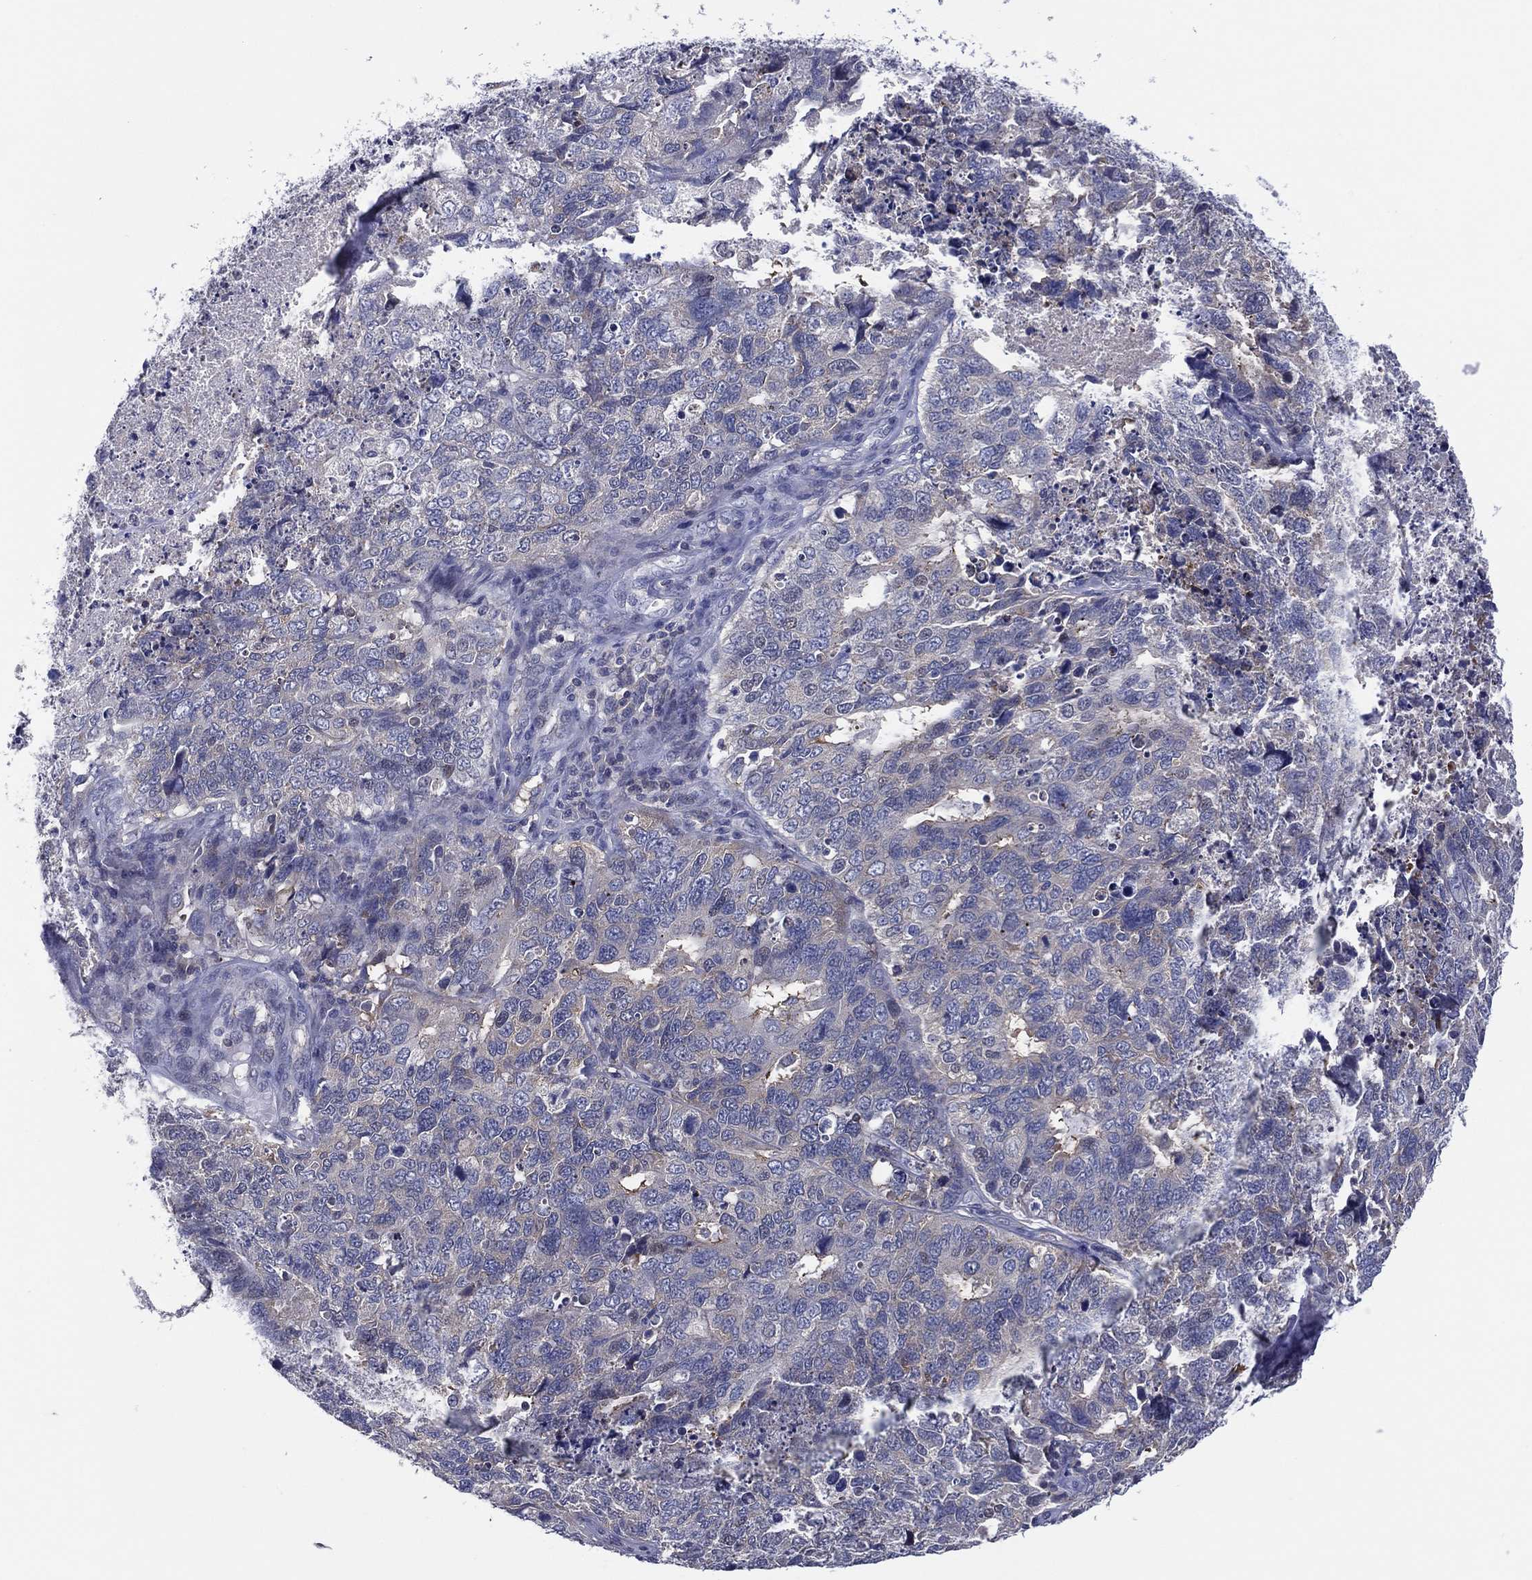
{"staining": {"intensity": "negative", "quantity": "none", "location": "none"}, "tissue": "cervical cancer", "cell_type": "Tumor cells", "image_type": "cancer", "snomed": [{"axis": "morphology", "description": "Squamous cell carcinoma, NOS"}, {"axis": "topography", "description": "Cervix"}], "caption": "Protein analysis of cervical squamous cell carcinoma exhibits no significant positivity in tumor cells.", "gene": "TRIM31", "patient": {"sex": "female", "age": 63}}